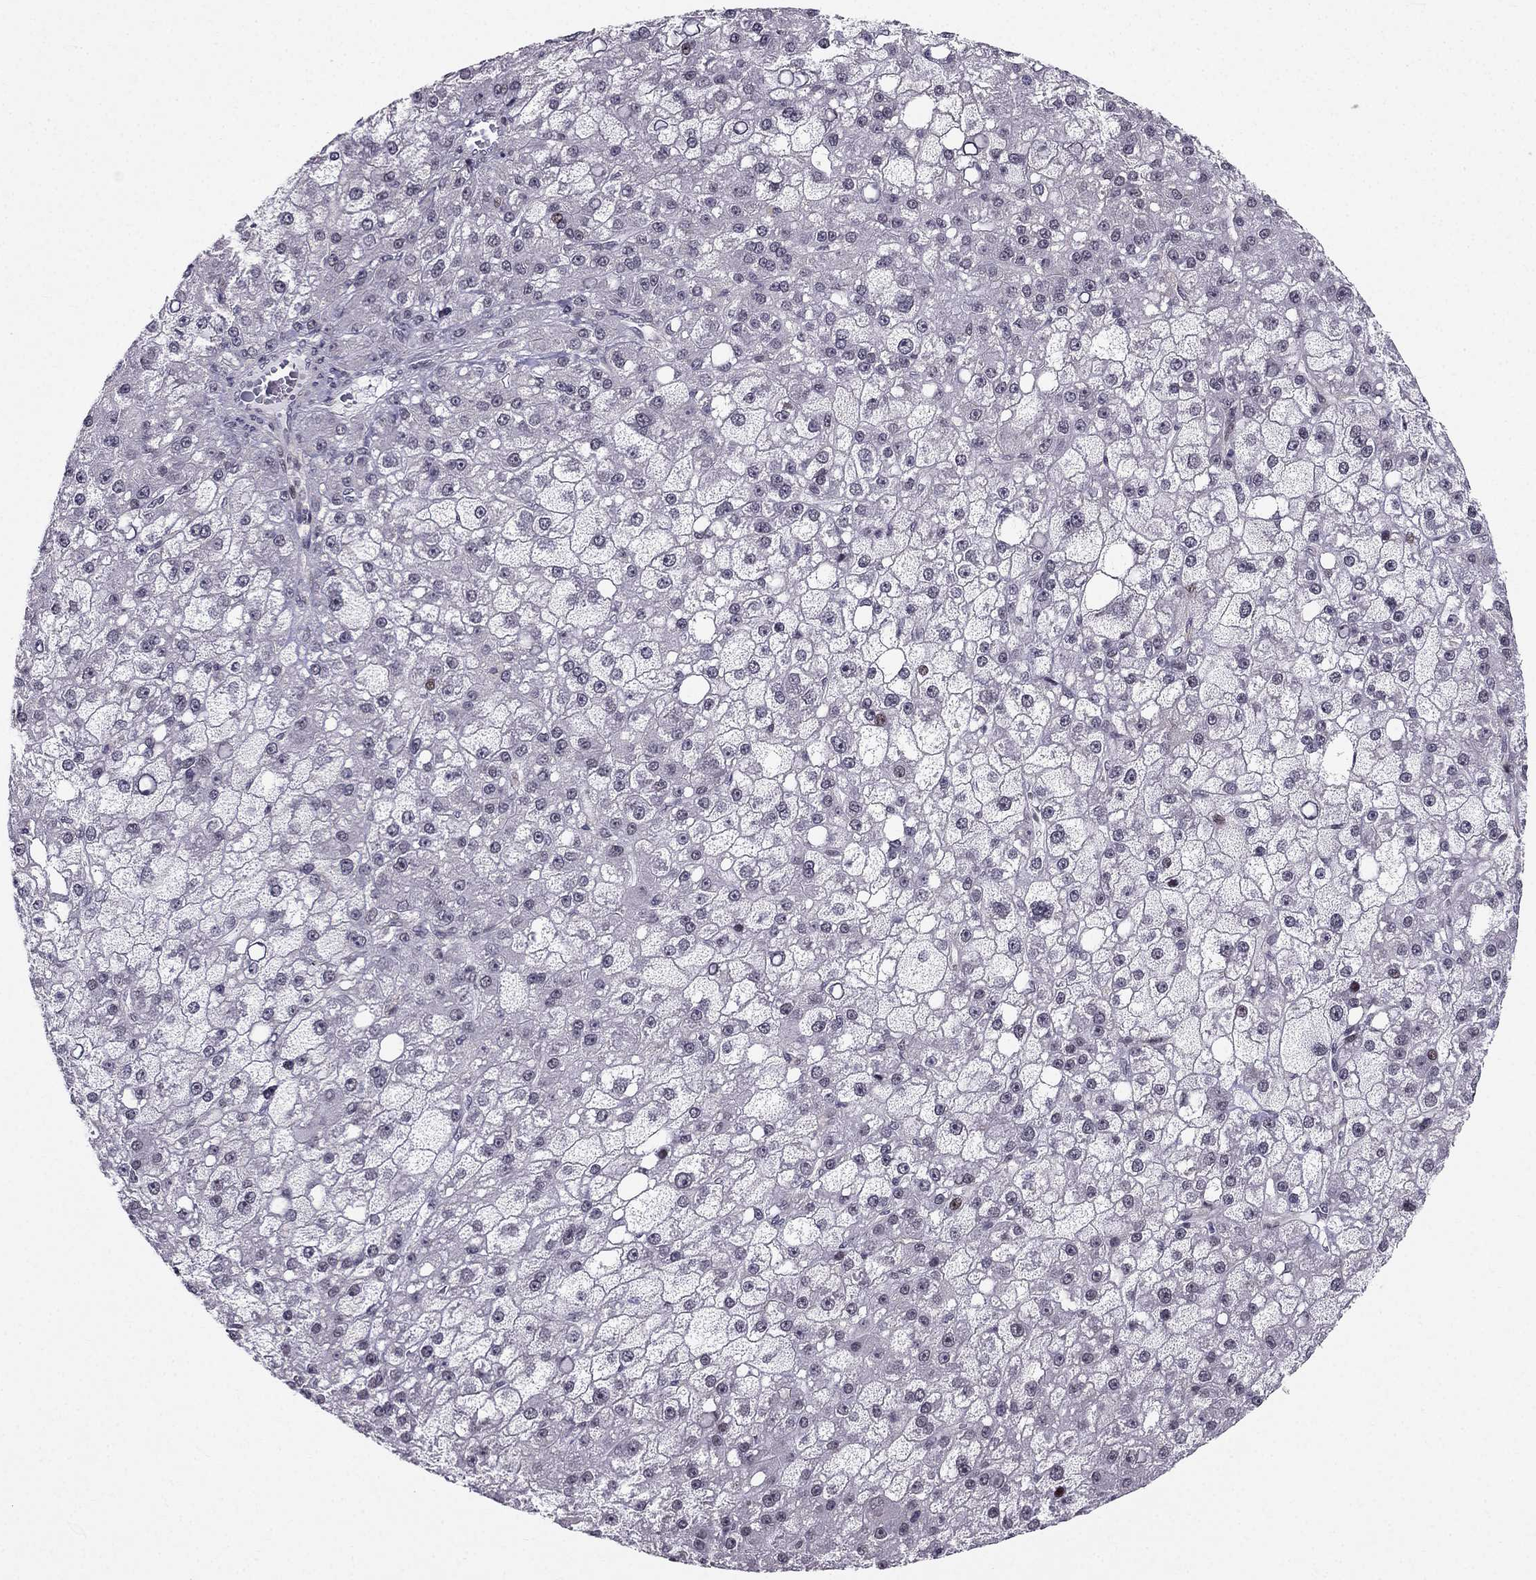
{"staining": {"intensity": "negative", "quantity": "none", "location": "none"}, "tissue": "liver cancer", "cell_type": "Tumor cells", "image_type": "cancer", "snomed": [{"axis": "morphology", "description": "Carcinoma, Hepatocellular, NOS"}, {"axis": "topography", "description": "Liver"}], "caption": "This is an IHC photomicrograph of human liver cancer (hepatocellular carcinoma). There is no expression in tumor cells.", "gene": "RPRD2", "patient": {"sex": "male", "age": 67}}